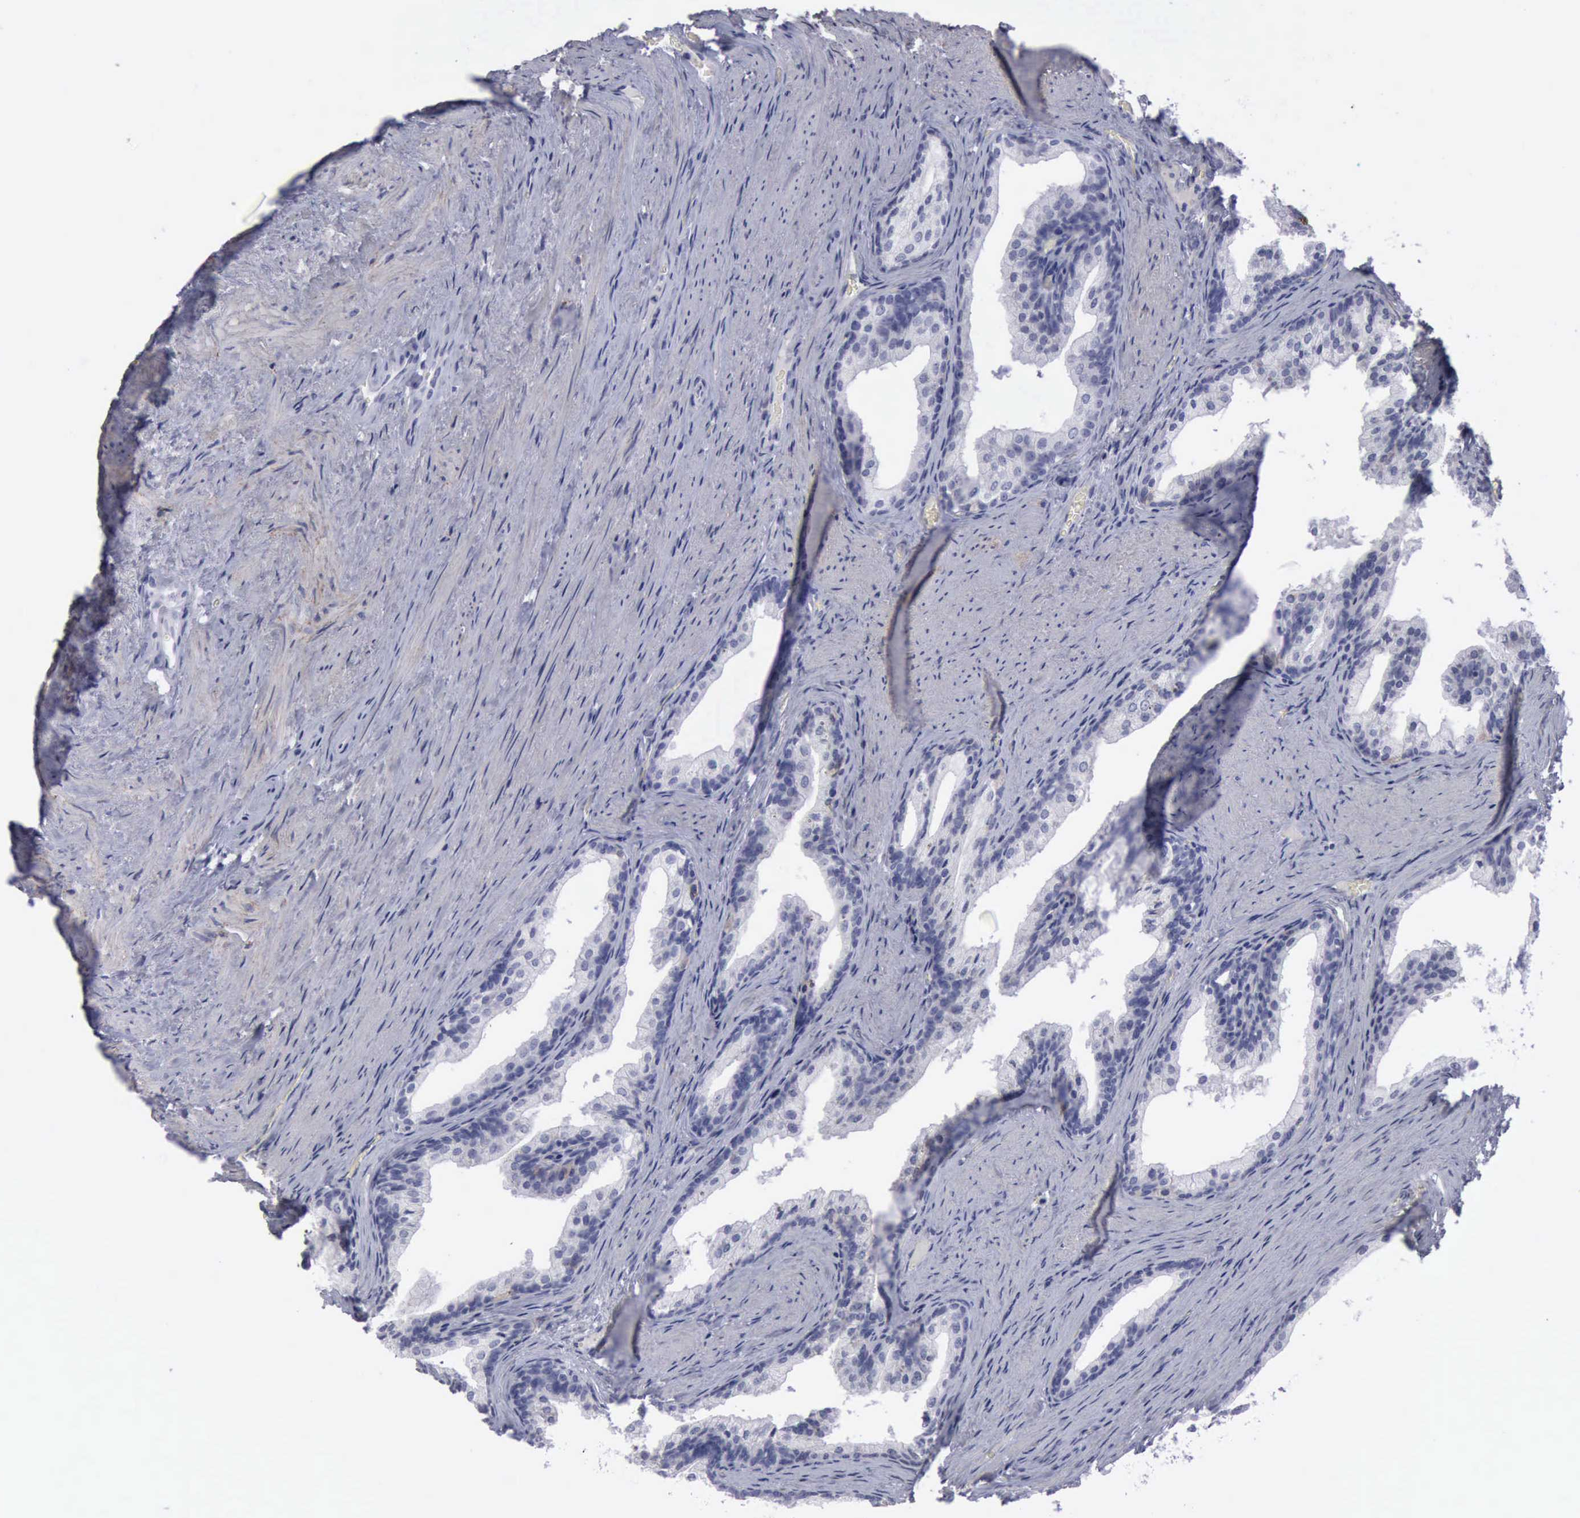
{"staining": {"intensity": "negative", "quantity": "none", "location": "none"}, "tissue": "prostate cancer", "cell_type": "Tumor cells", "image_type": "cancer", "snomed": [{"axis": "morphology", "description": "Adenocarcinoma, Medium grade"}, {"axis": "topography", "description": "Prostate"}], "caption": "The photomicrograph reveals no staining of tumor cells in prostate adenocarcinoma (medium-grade).", "gene": "CDH2", "patient": {"sex": "male", "age": 60}}